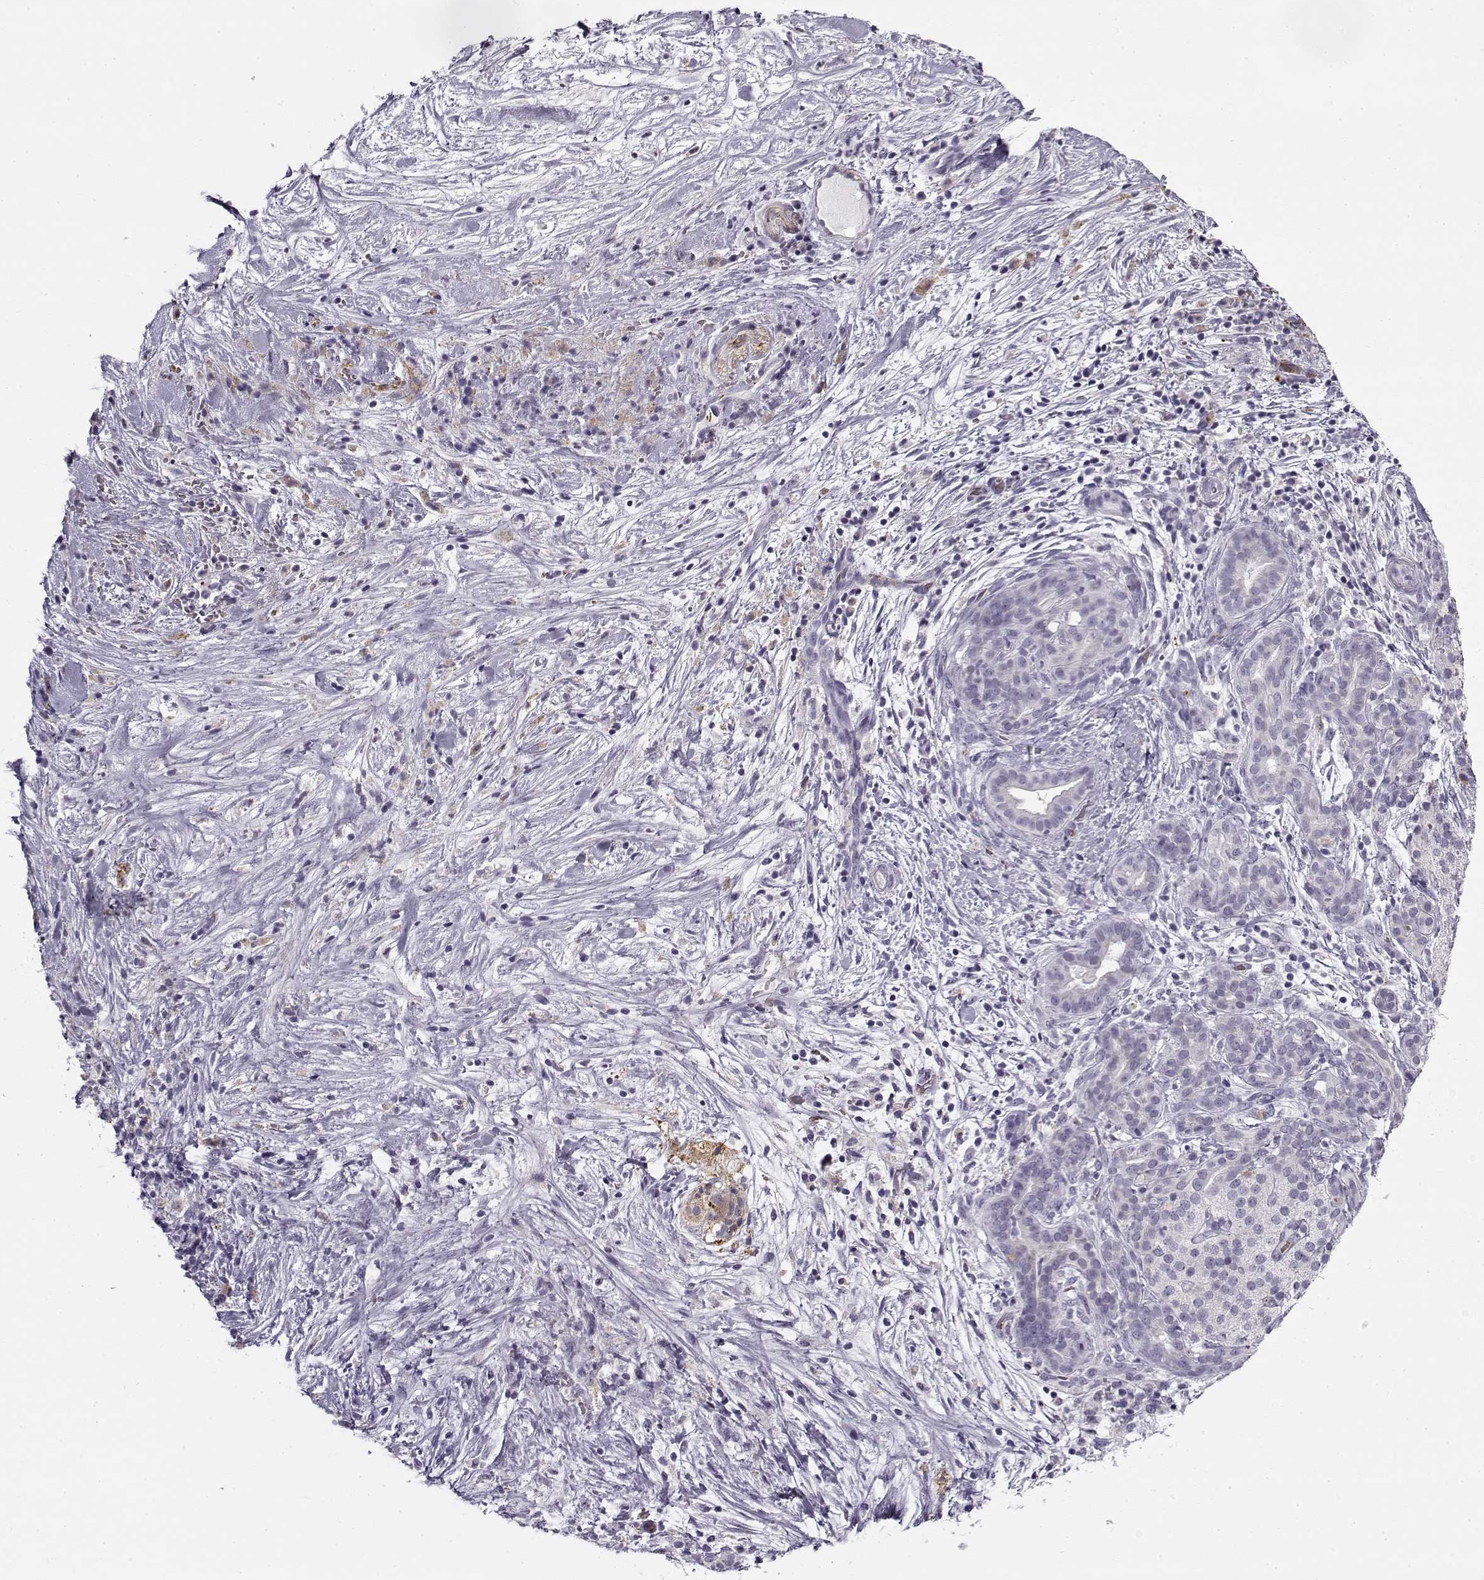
{"staining": {"intensity": "negative", "quantity": "none", "location": "none"}, "tissue": "pancreatic cancer", "cell_type": "Tumor cells", "image_type": "cancer", "snomed": [{"axis": "morphology", "description": "Adenocarcinoma, NOS"}, {"axis": "topography", "description": "Pancreas"}], "caption": "Pancreatic cancer (adenocarcinoma) was stained to show a protein in brown. There is no significant expression in tumor cells.", "gene": "SNCA", "patient": {"sex": "male", "age": 44}}